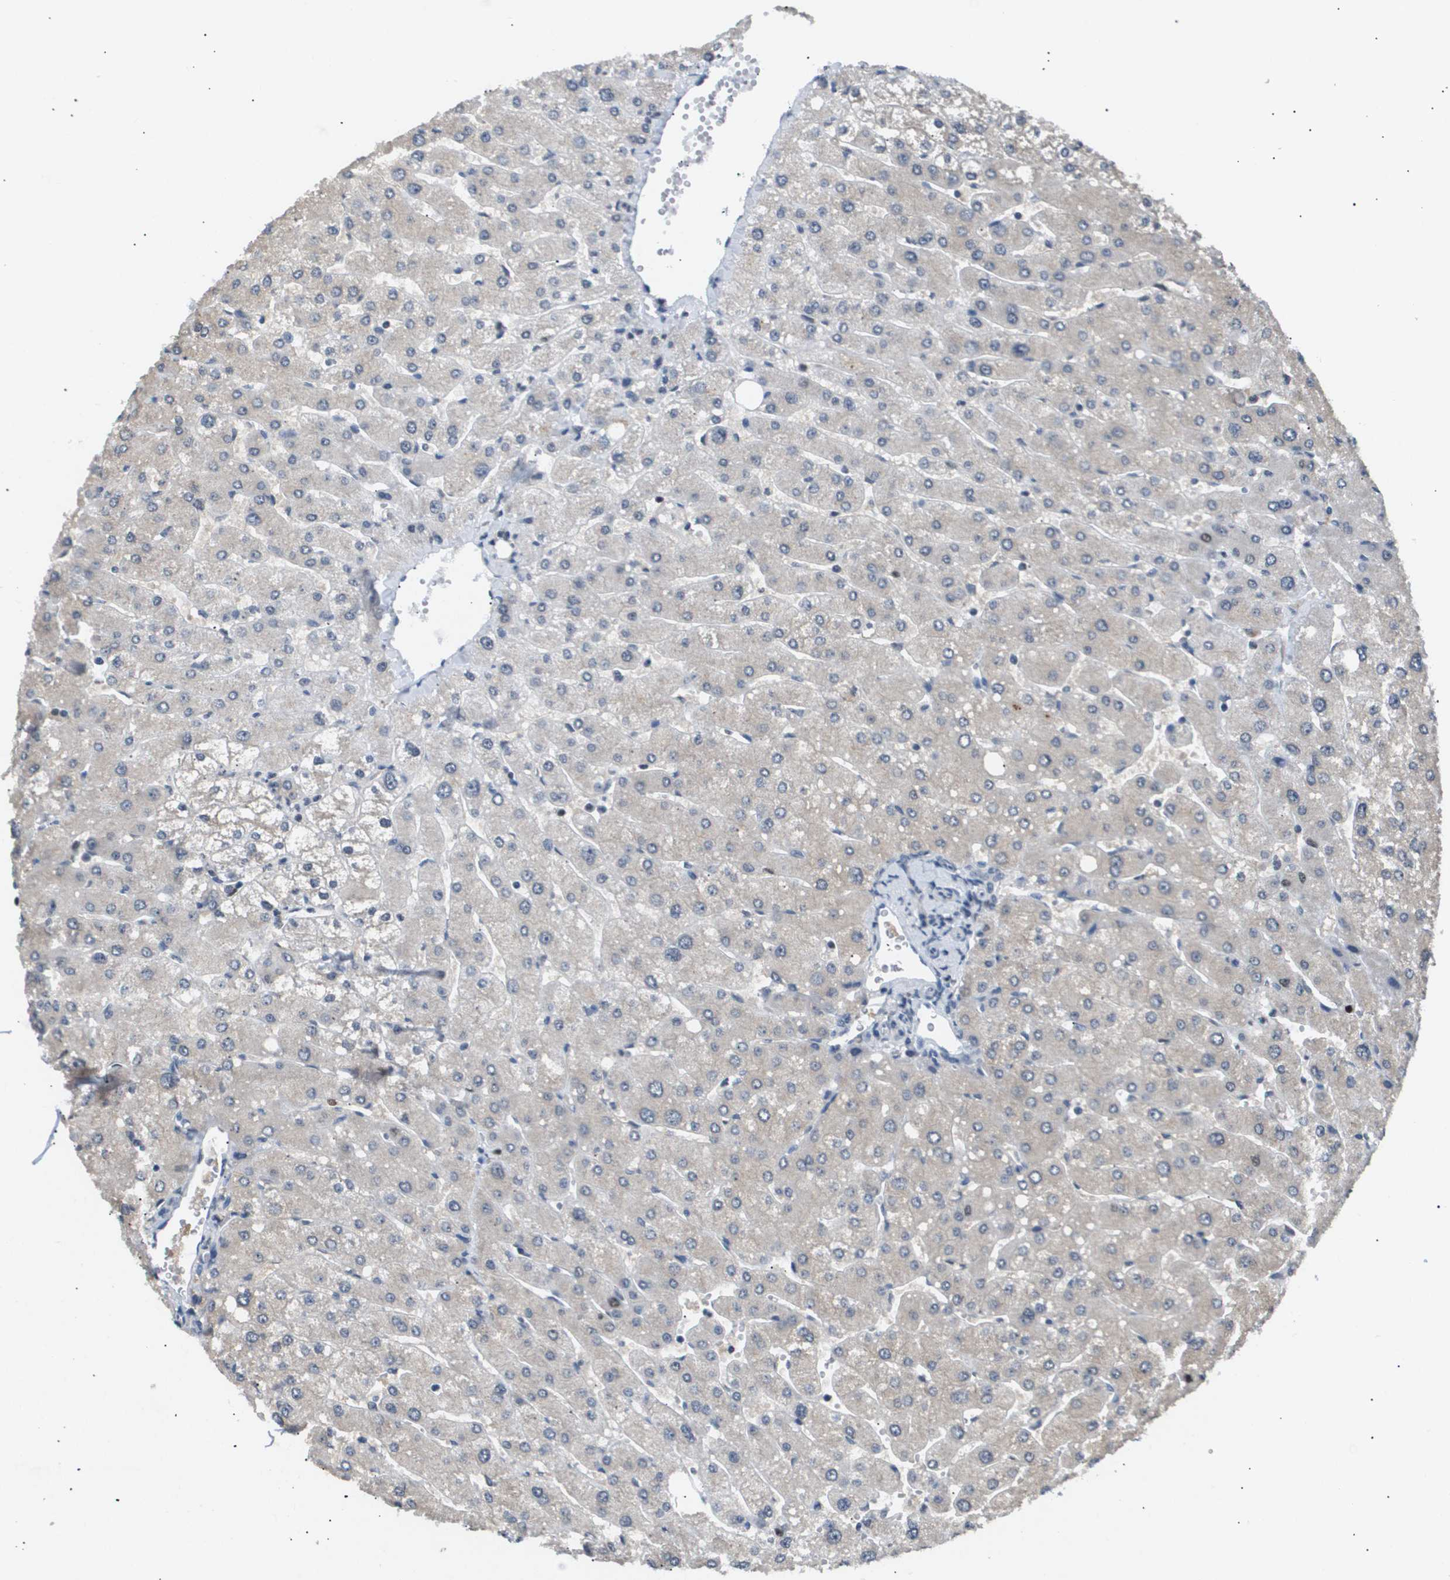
{"staining": {"intensity": "negative", "quantity": "none", "location": "none"}, "tissue": "liver", "cell_type": "Cholangiocytes", "image_type": "normal", "snomed": [{"axis": "morphology", "description": "Normal tissue, NOS"}, {"axis": "topography", "description": "Liver"}], "caption": "This is an immunohistochemistry photomicrograph of unremarkable liver. There is no expression in cholangiocytes.", "gene": "ANAPC2", "patient": {"sex": "male", "age": 55}}